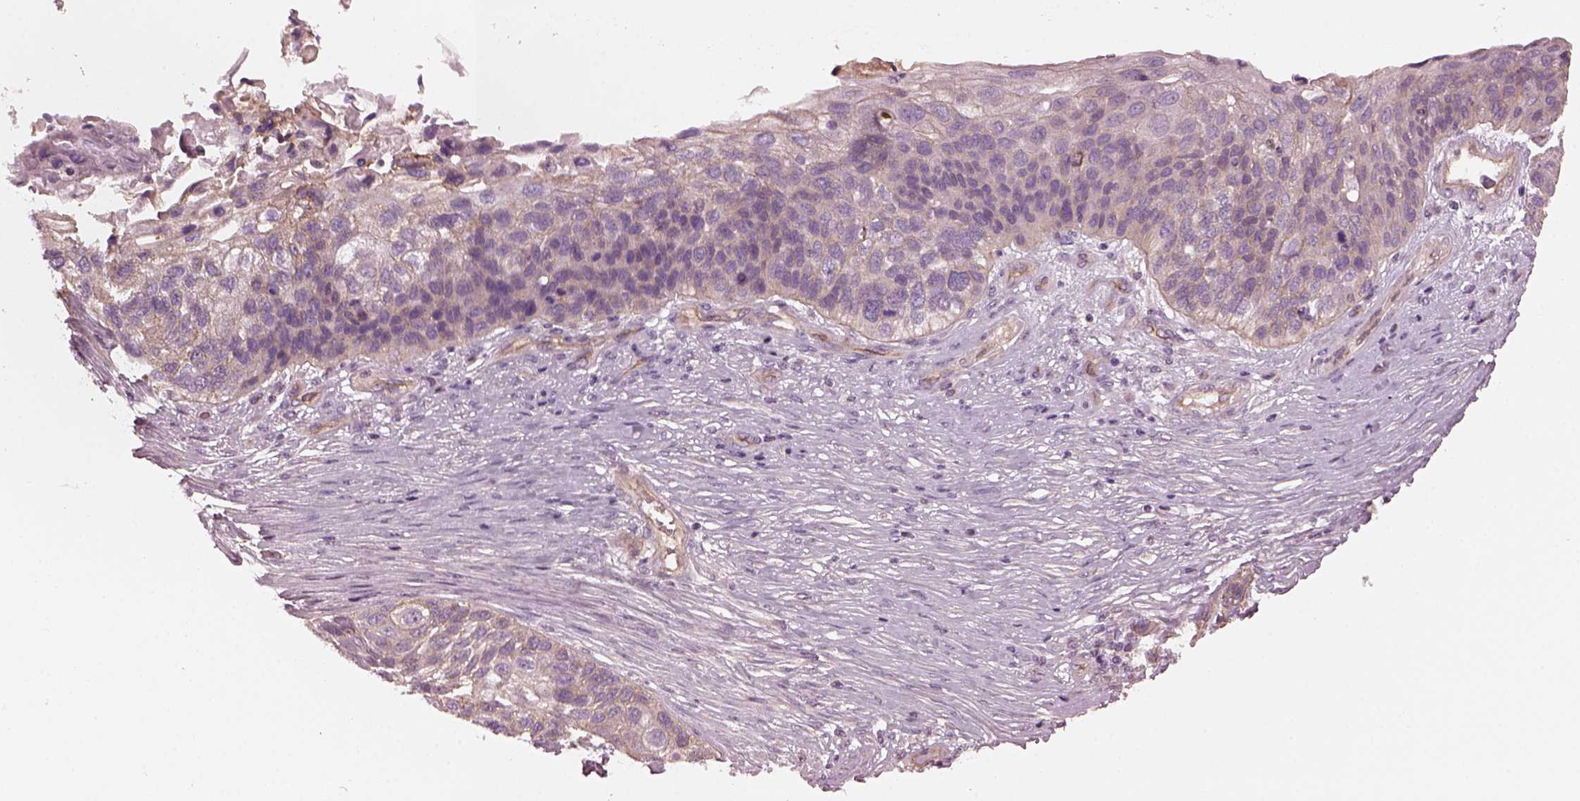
{"staining": {"intensity": "moderate", "quantity": "25%-75%", "location": "cytoplasmic/membranous"}, "tissue": "lung cancer", "cell_type": "Tumor cells", "image_type": "cancer", "snomed": [{"axis": "morphology", "description": "Squamous cell carcinoma, NOS"}, {"axis": "topography", "description": "Lung"}], "caption": "Protein analysis of lung cancer (squamous cell carcinoma) tissue reveals moderate cytoplasmic/membranous staining in about 25%-75% of tumor cells. The staining is performed using DAB brown chromogen to label protein expression. The nuclei are counter-stained blue using hematoxylin.", "gene": "ODAD1", "patient": {"sex": "male", "age": 69}}